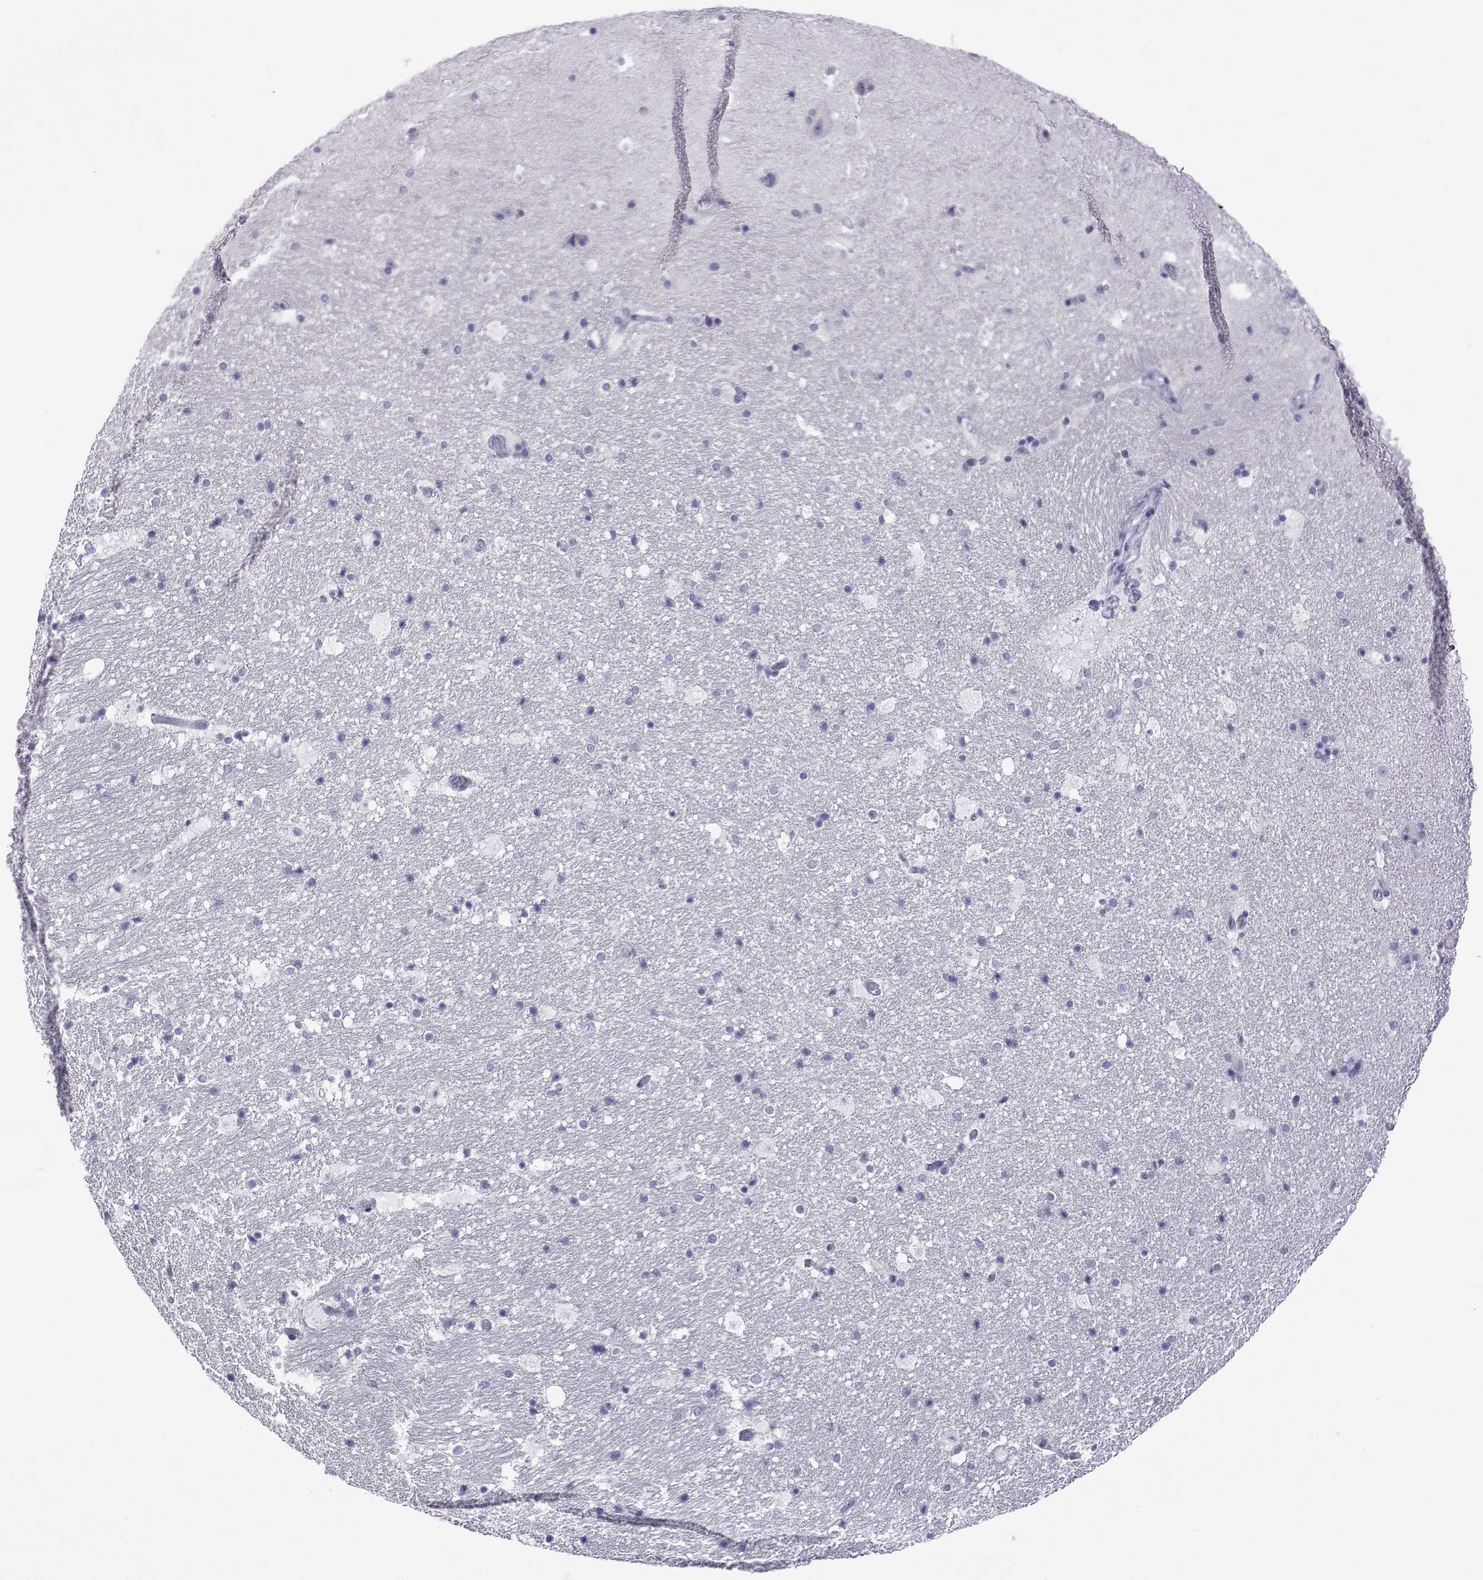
{"staining": {"intensity": "negative", "quantity": "none", "location": "none"}, "tissue": "hippocampus", "cell_type": "Glial cells", "image_type": "normal", "snomed": [{"axis": "morphology", "description": "Normal tissue, NOS"}, {"axis": "topography", "description": "Hippocampus"}], "caption": "Immunohistochemistry (IHC) photomicrograph of benign hippocampus: hippocampus stained with DAB (3,3'-diaminobenzidine) reveals no significant protein staining in glial cells. (Brightfield microscopy of DAB IHC at high magnification).", "gene": "ACTL7A", "patient": {"sex": "male", "age": 51}}